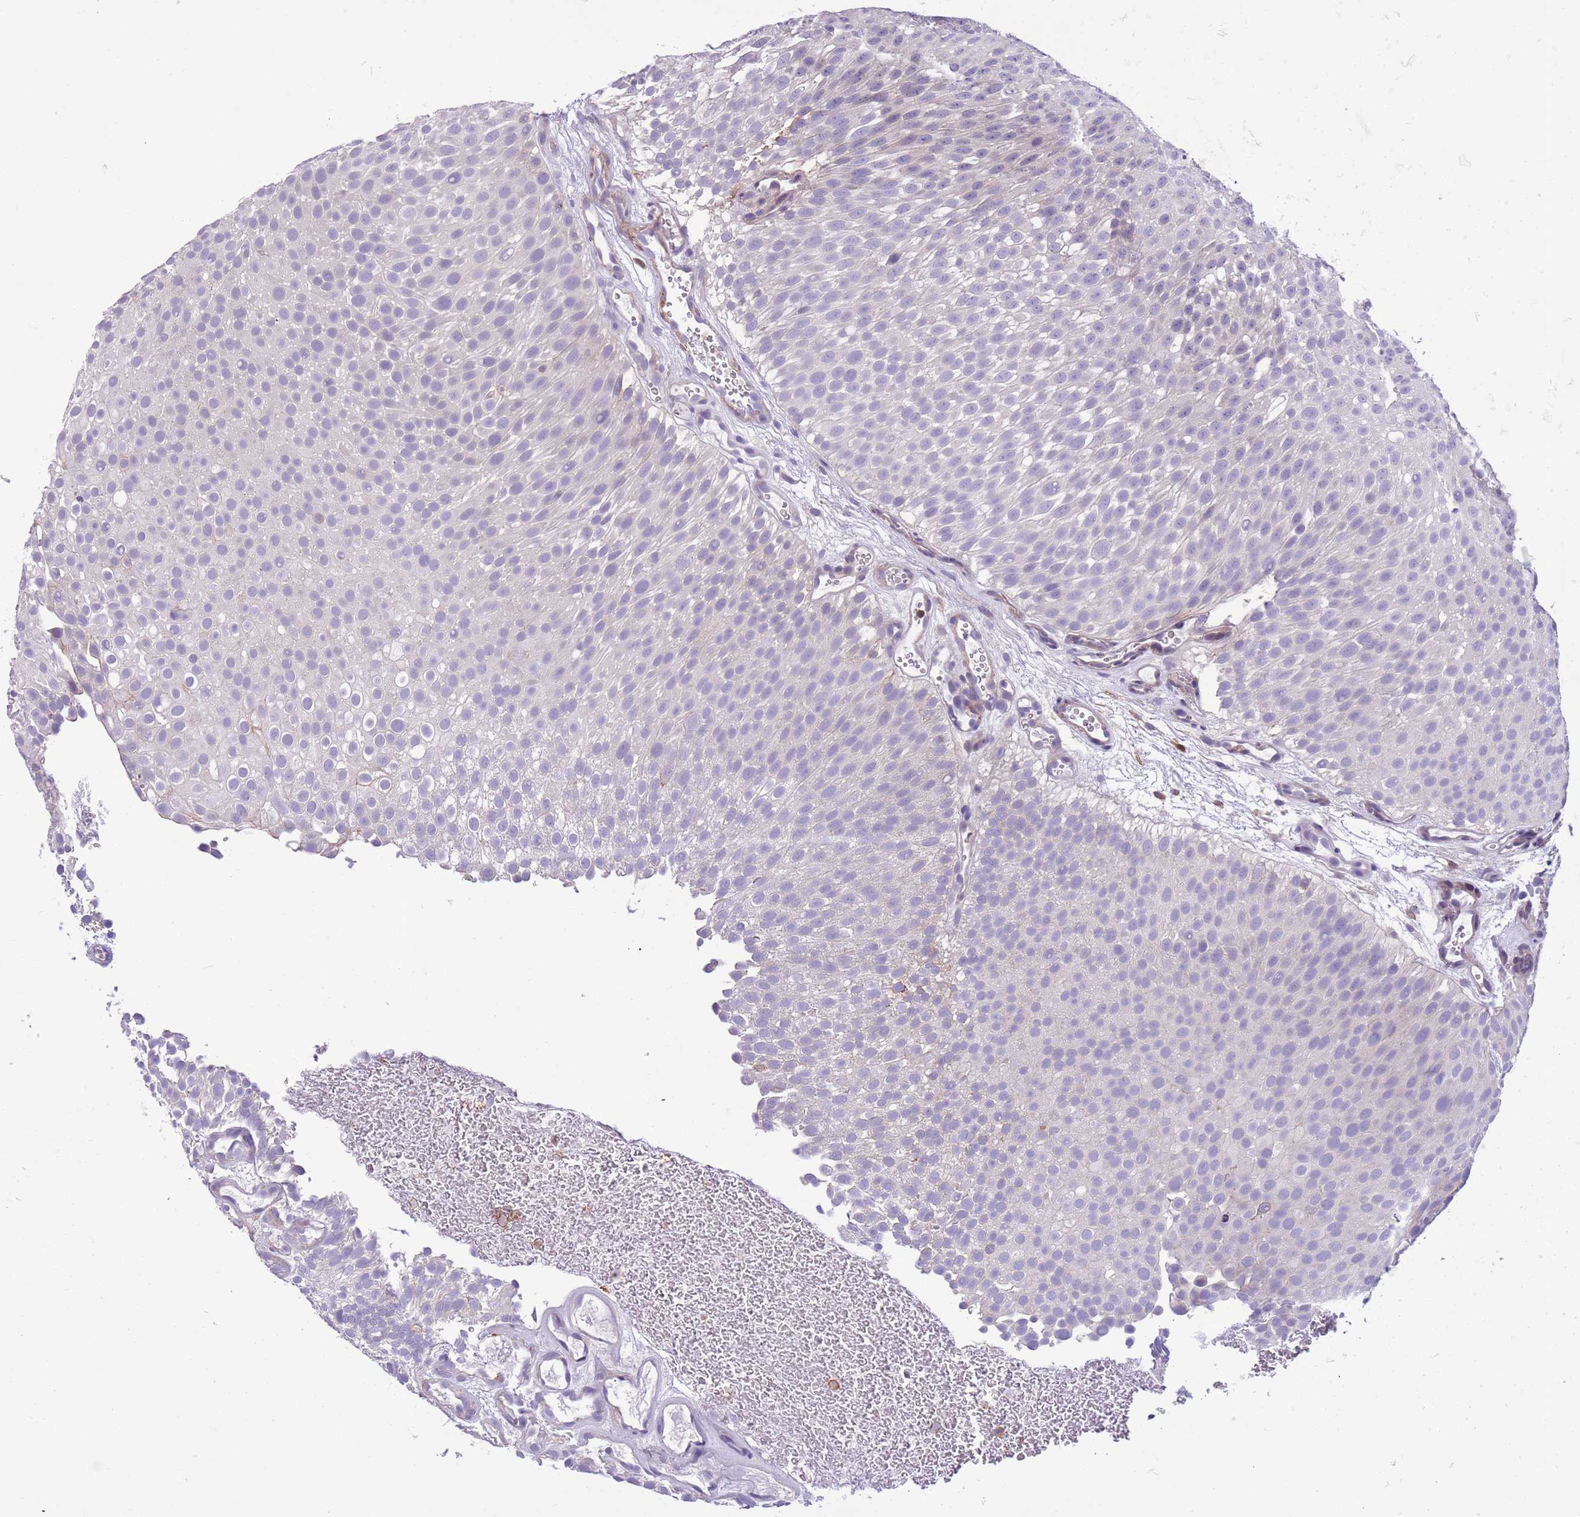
{"staining": {"intensity": "moderate", "quantity": "<25%", "location": "cytoplasmic/membranous"}, "tissue": "urothelial cancer", "cell_type": "Tumor cells", "image_type": "cancer", "snomed": [{"axis": "morphology", "description": "Urothelial carcinoma, Low grade"}, {"axis": "topography", "description": "Urinary bladder"}], "caption": "Immunohistochemistry (IHC) of urothelial cancer exhibits low levels of moderate cytoplasmic/membranous expression in about <25% of tumor cells.", "gene": "JAML", "patient": {"sex": "male", "age": 78}}